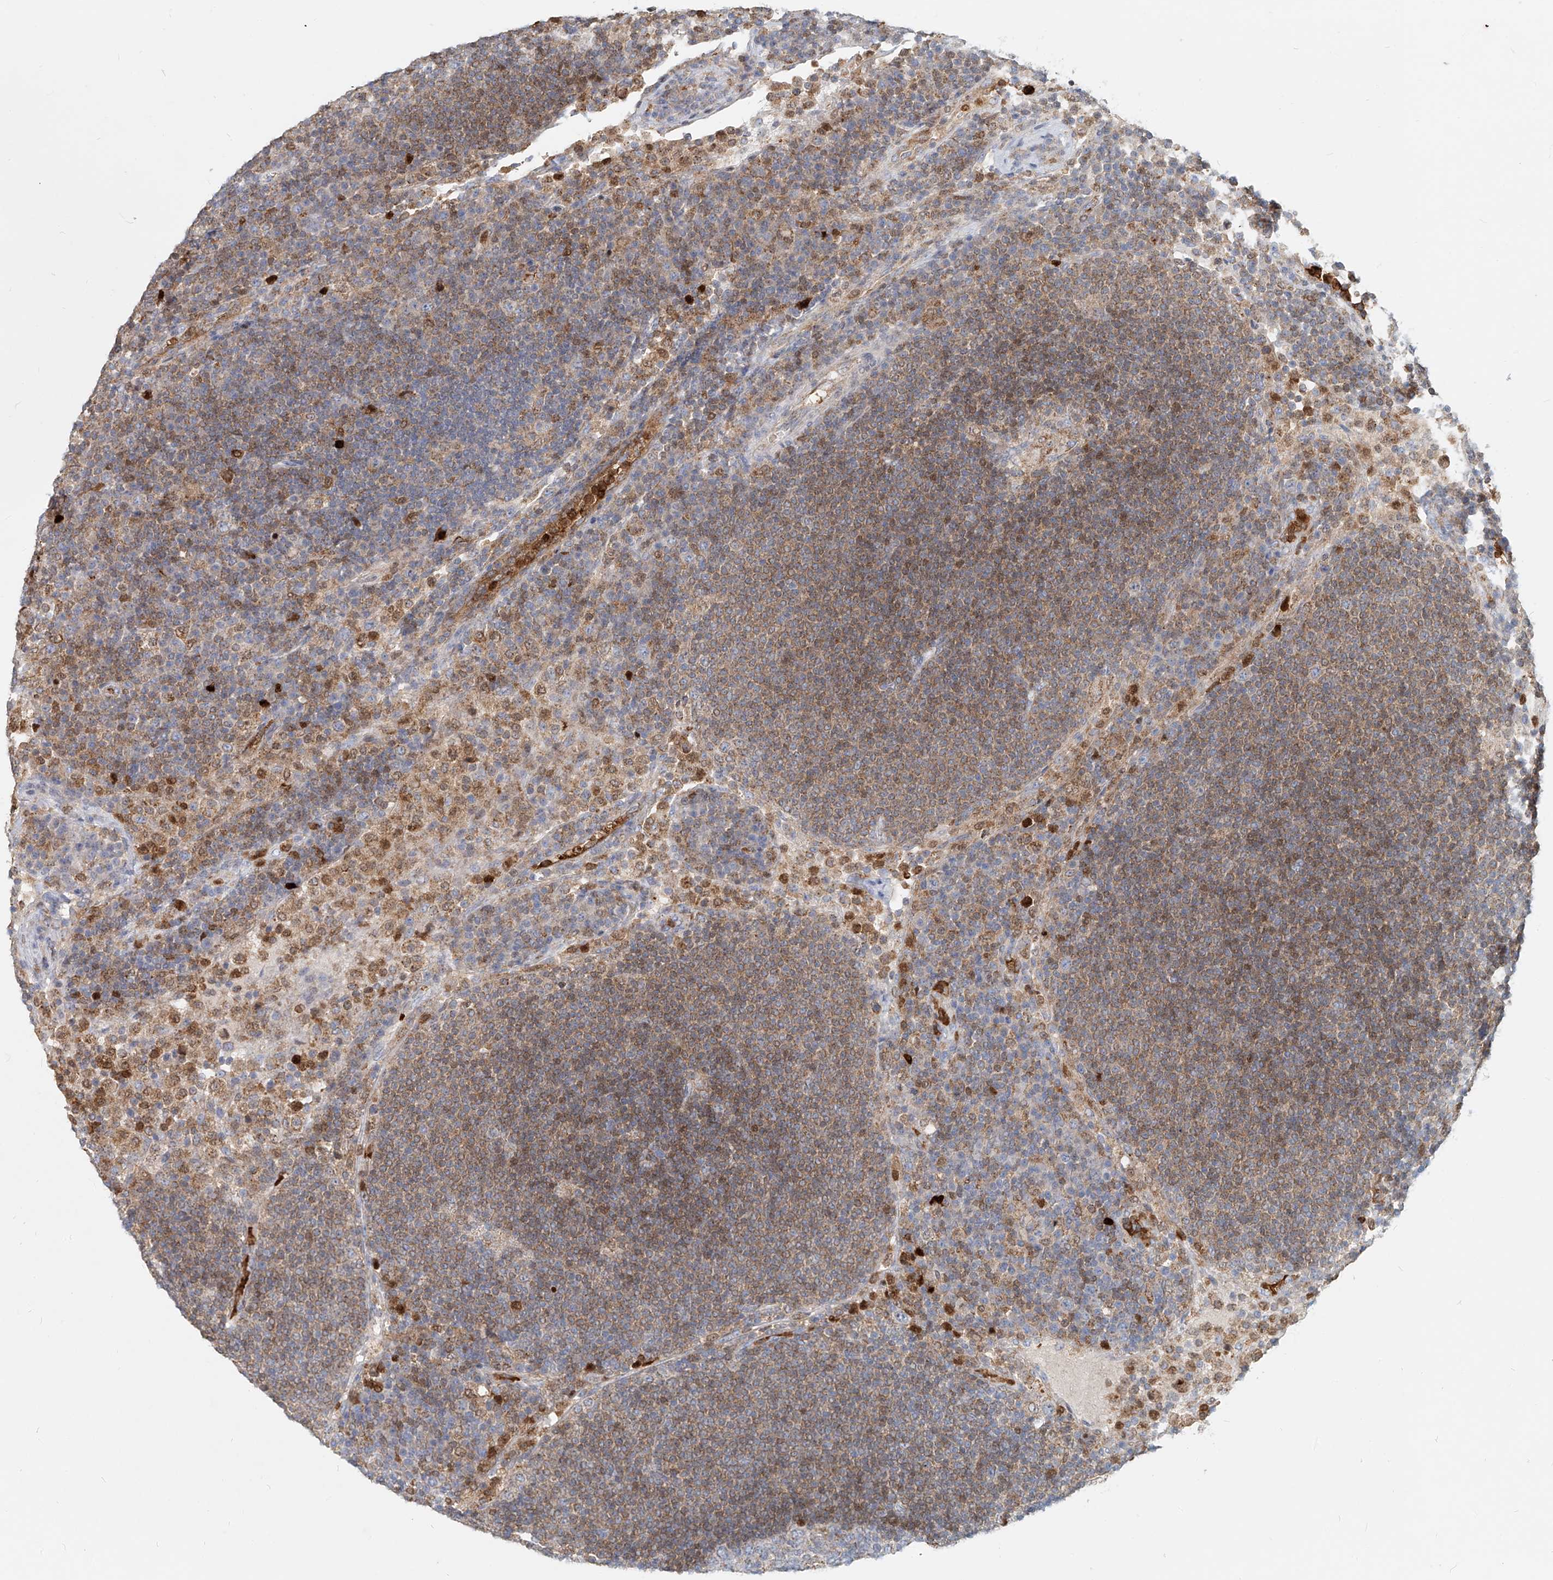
{"staining": {"intensity": "negative", "quantity": "none", "location": "none"}, "tissue": "lymph node", "cell_type": "Germinal center cells", "image_type": "normal", "snomed": [{"axis": "morphology", "description": "Normal tissue, NOS"}, {"axis": "topography", "description": "Lymph node"}], "caption": "Protein analysis of normal lymph node demonstrates no significant positivity in germinal center cells.", "gene": "PTPRA", "patient": {"sex": "female", "age": 53}}